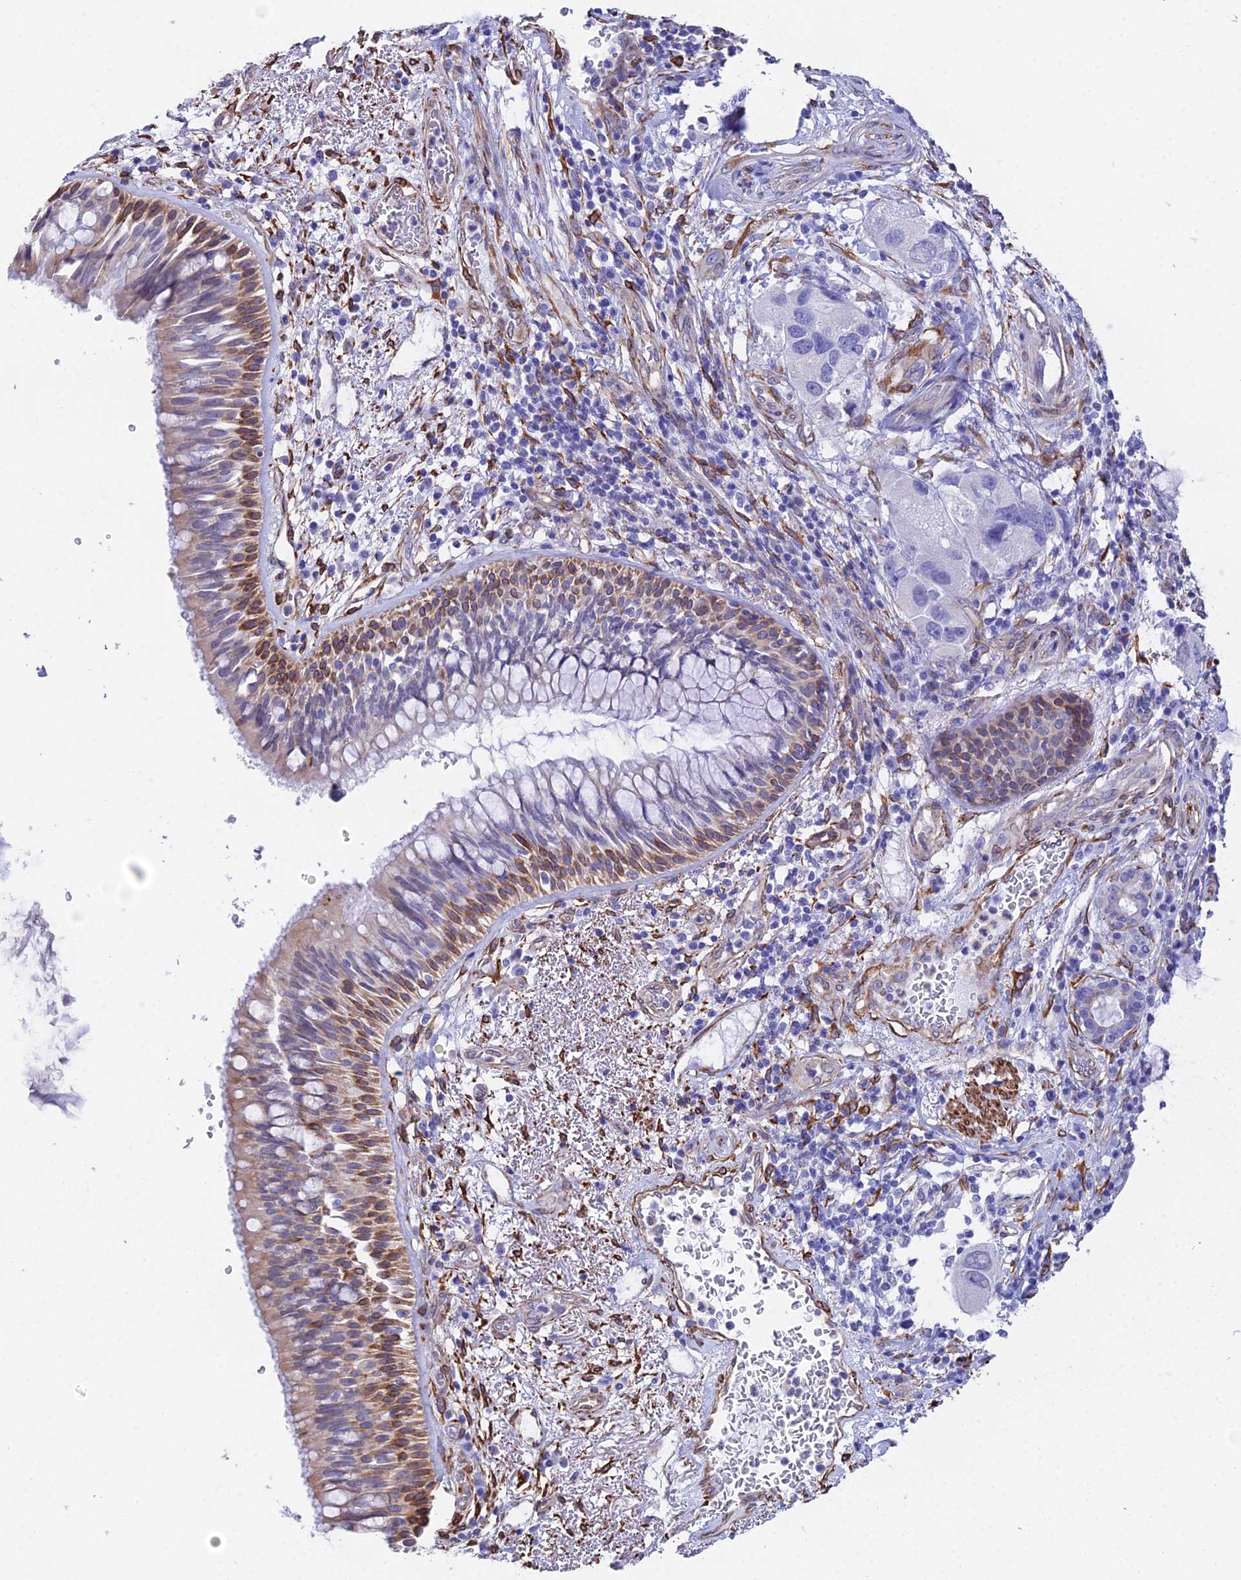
{"staining": {"intensity": "moderate", "quantity": "25%-75%", "location": "cytoplasmic/membranous"}, "tissue": "bronchus", "cell_type": "Respiratory epithelial cells", "image_type": "normal", "snomed": [{"axis": "morphology", "description": "Normal tissue, NOS"}, {"axis": "morphology", "description": "Adenocarcinoma, NOS"}, {"axis": "morphology", "description": "Adenocarcinoma, metastatic, NOS"}, {"axis": "topography", "description": "Lymph node"}, {"axis": "topography", "description": "Bronchus"}, {"axis": "topography", "description": "Lung"}], "caption": "The micrograph reveals immunohistochemical staining of normal bronchus. There is moderate cytoplasmic/membranous expression is appreciated in about 25%-75% of respiratory epithelial cells.", "gene": "MXRA7", "patient": {"sex": "female", "age": 54}}